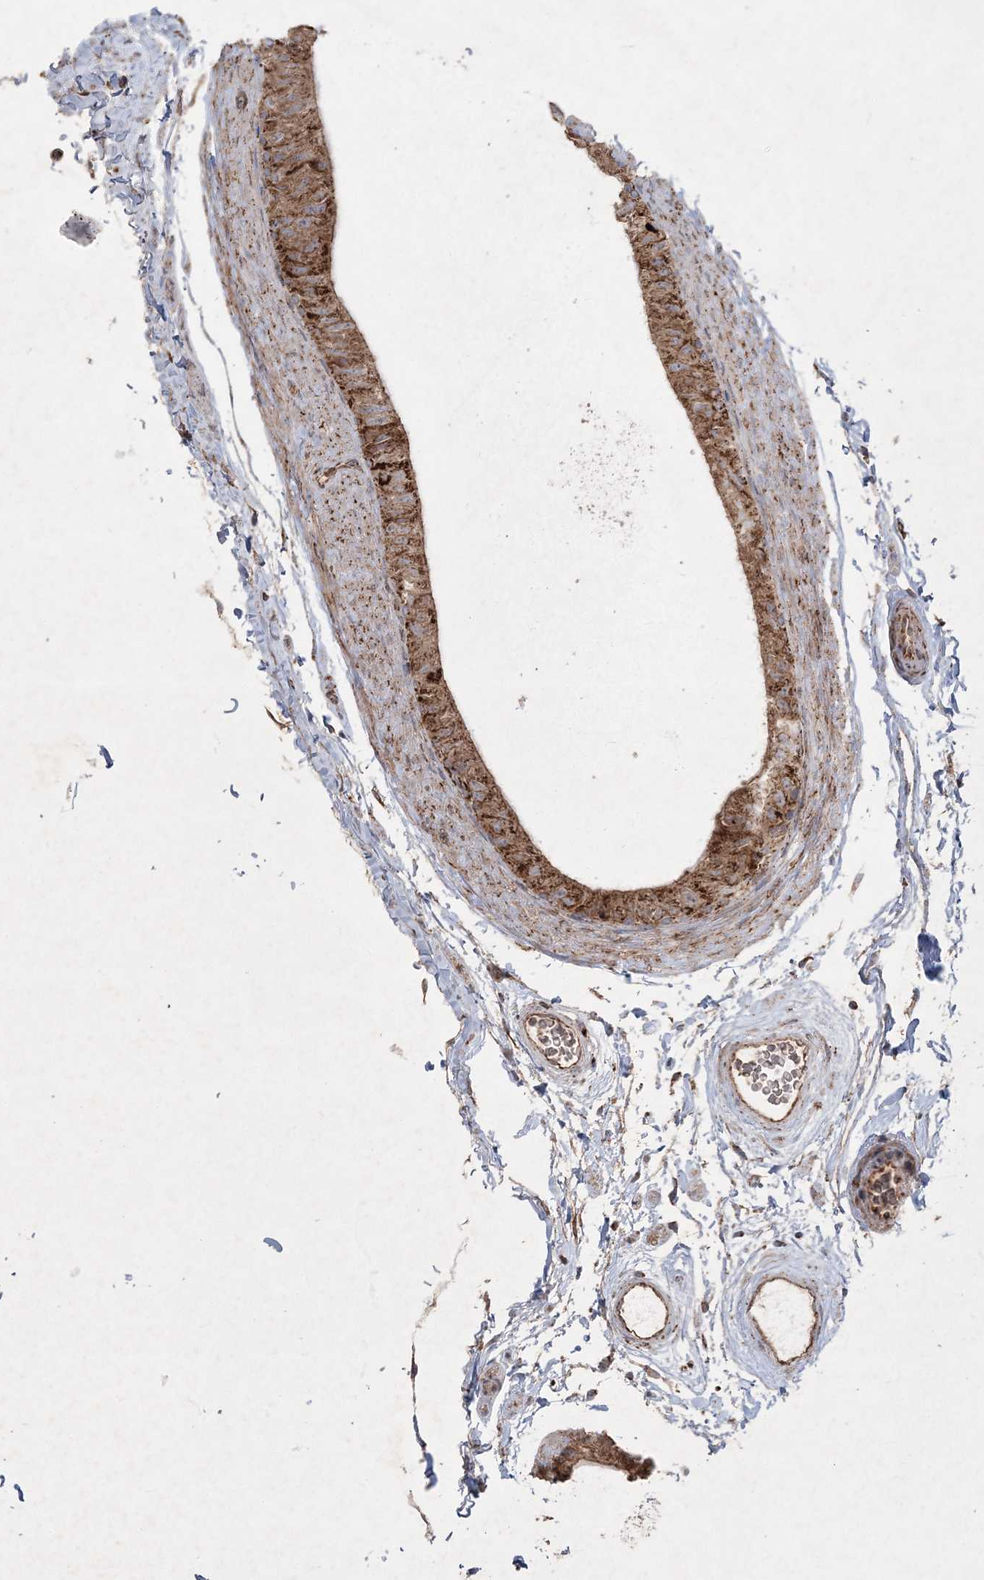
{"staining": {"intensity": "moderate", "quantity": ">75%", "location": "cytoplasmic/membranous"}, "tissue": "epididymis", "cell_type": "Glandular cells", "image_type": "normal", "snomed": [{"axis": "morphology", "description": "Normal tissue, NOS"}, {"axis": "topography", "description": "Epididymis"}], "caption": "Glandular cells reveal medium levels of moderate cytoplasmic/membranous expression in approximately >75% of cells in normal human epididymis. The staining is performed using DAB (3,3'-diaminobenzidine) brown chromogen to label protein expression. The nuclei are counter-stained blue using hematoxylin.", "gene": "LRPPRC", "patient": {"sex": "male", "age": 49}}